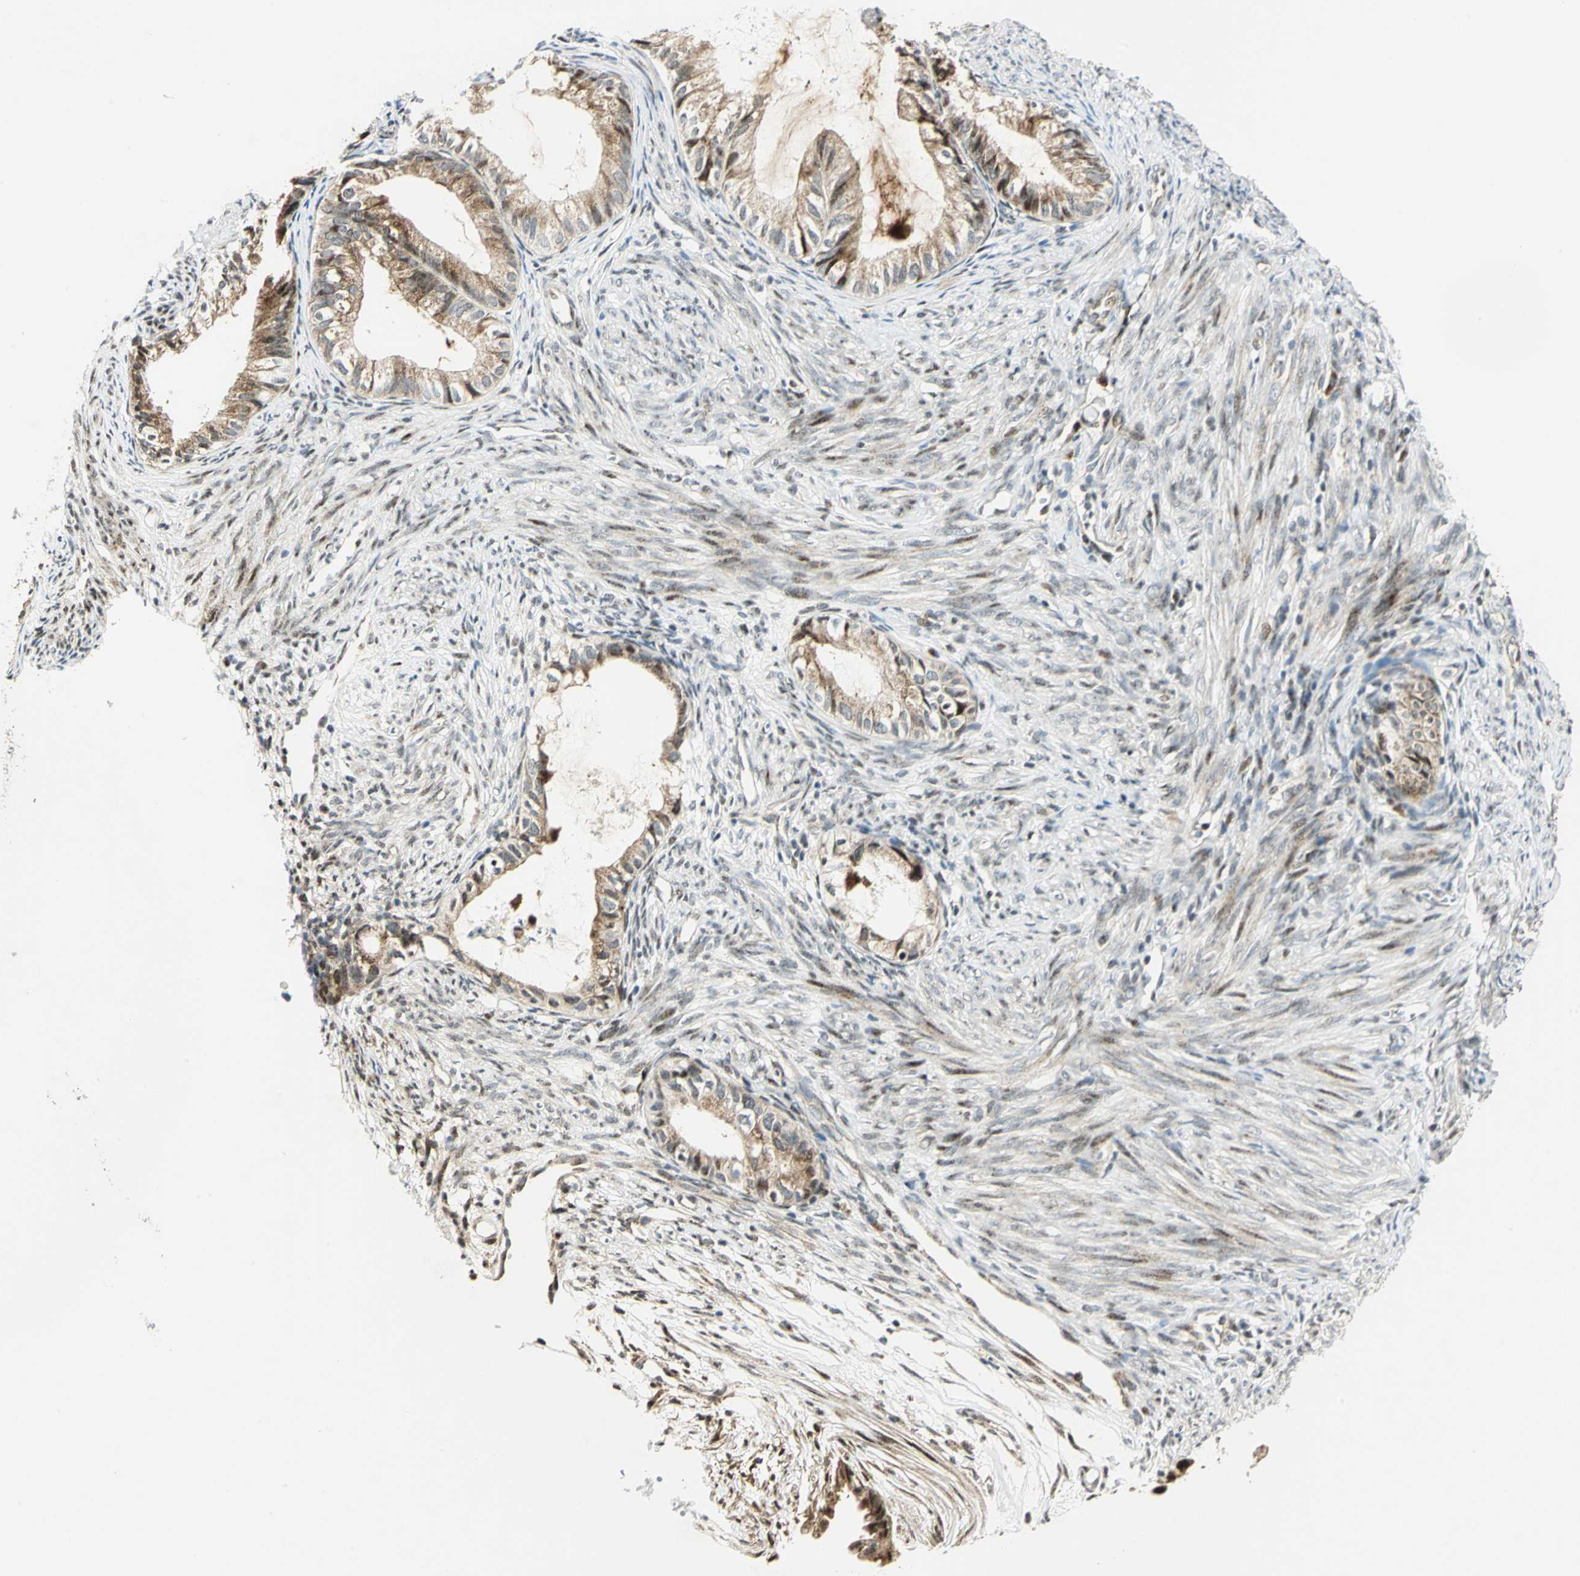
{"staining": {"intensity": "moderate", "quantity": ">75%", "location": "cytoplasmic/membranous"}, "tissue": "cervical cancer", "cell_type": "Tumor cells", "image_type": "cancer", "snomed": [{"axis": "morphology", "description": "Normal tissue, NOS"}, {"axis": "morphology", "description": "Adenocarcinoma, NOS"}, {"axis": "topography", "description": "Cervix"}, {"axis": "topography", "description": "Endometrium"}], "caption": "Cervical cancer (adenocarcinoma) stained for a protein (brown) exhibits moderate cytoplasmic/membranous positive staining in about >75% of tumor cells.", "gene": "ATP6V1A", "patient": {"sex": "female", "age": 86}}